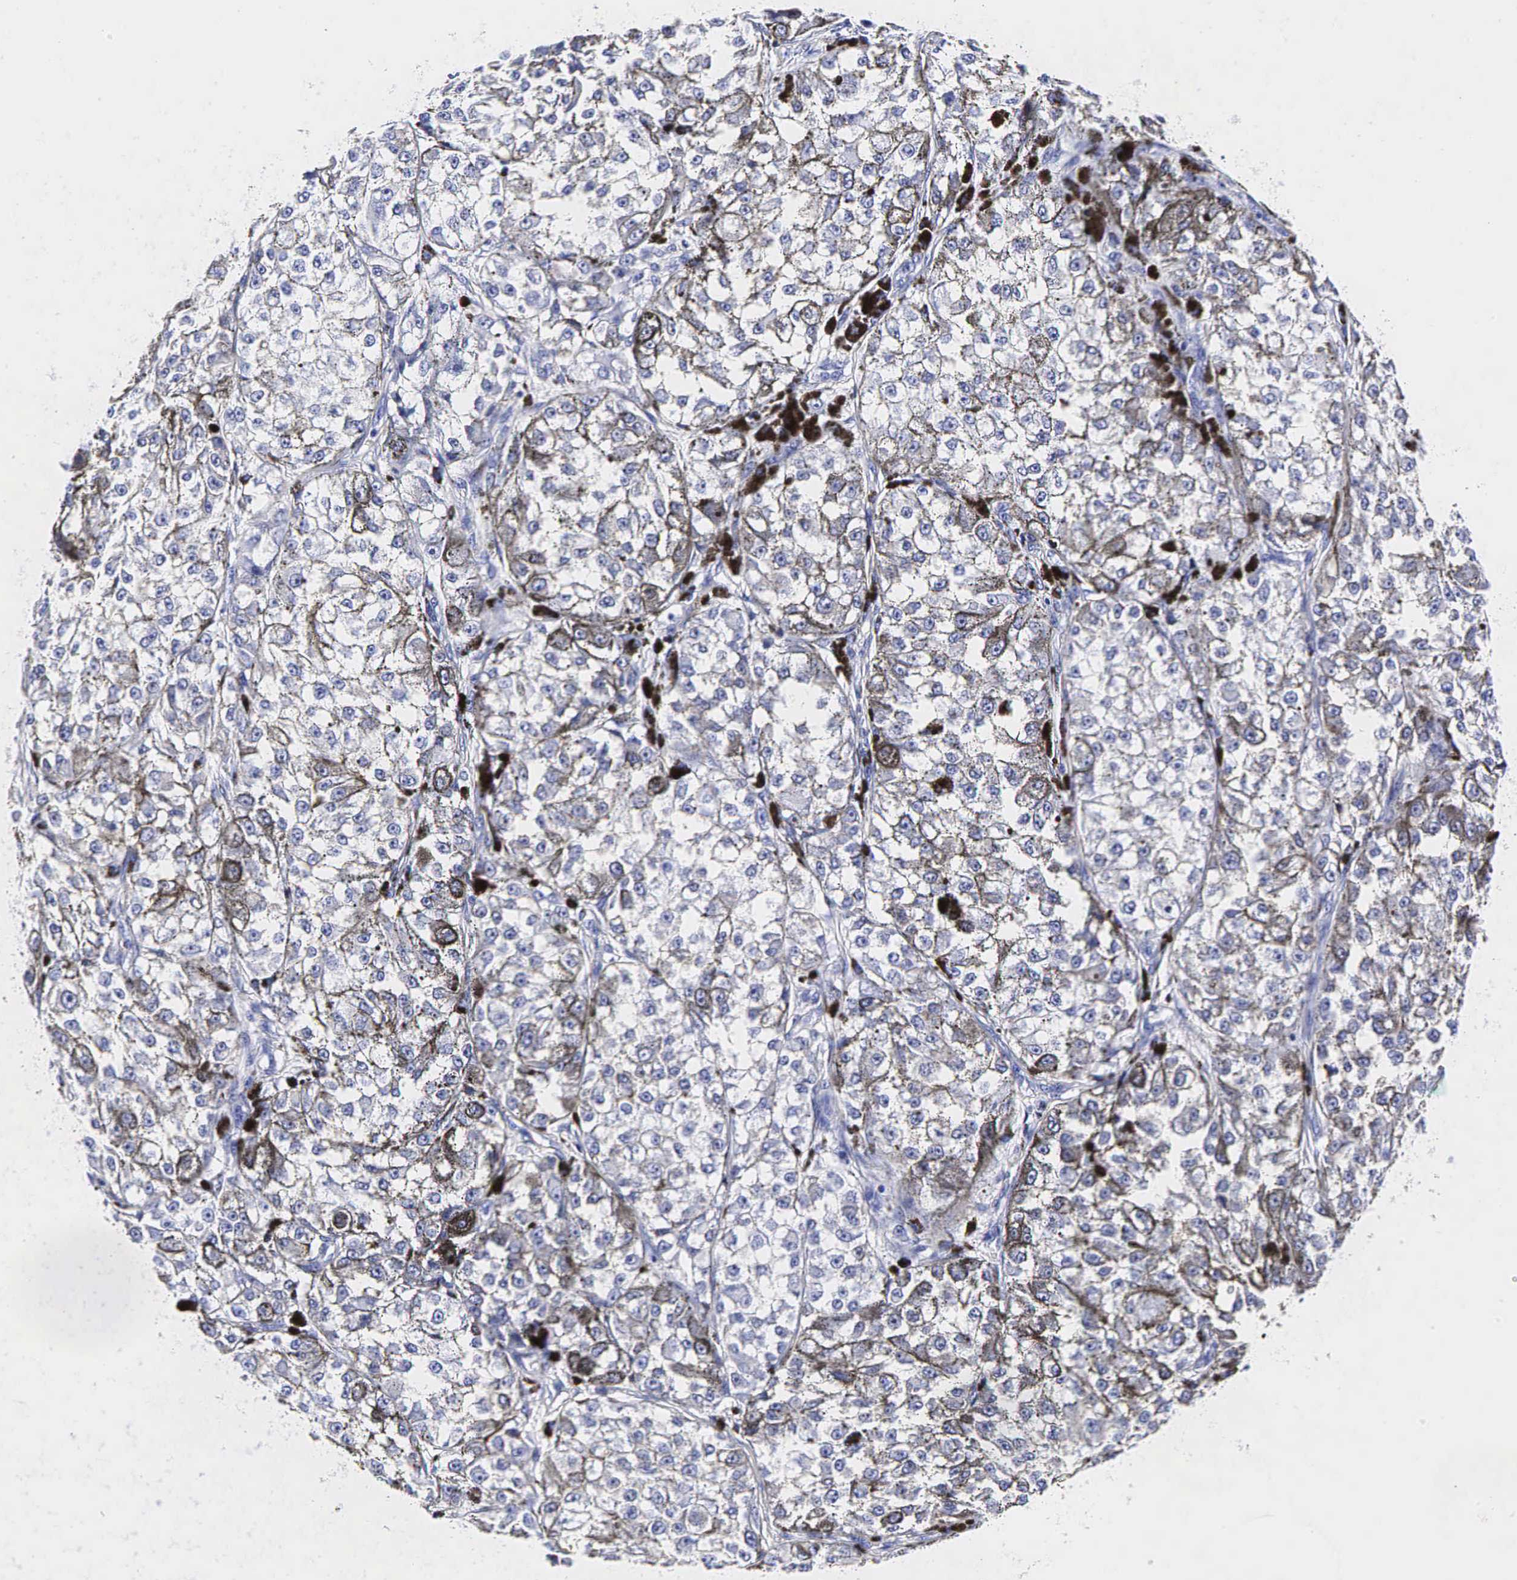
{"staining": {"intensity": "negative", "quantity": "none", "location": "none"}, "tissue": "melanoma", "cell_type": "Tumor cells", "image_type": "cancer", "snomed": [{"axis": "morphology", "description": "Malignant melanoma, NOS"}, {"axis": "topography", "description": "Skin"}], "caption": "Photomicrograph shows no protein positivity in tumor cells of melanoma tissue.", "gene": "GCG", "patient": {"sex": "male", "age": 67}}